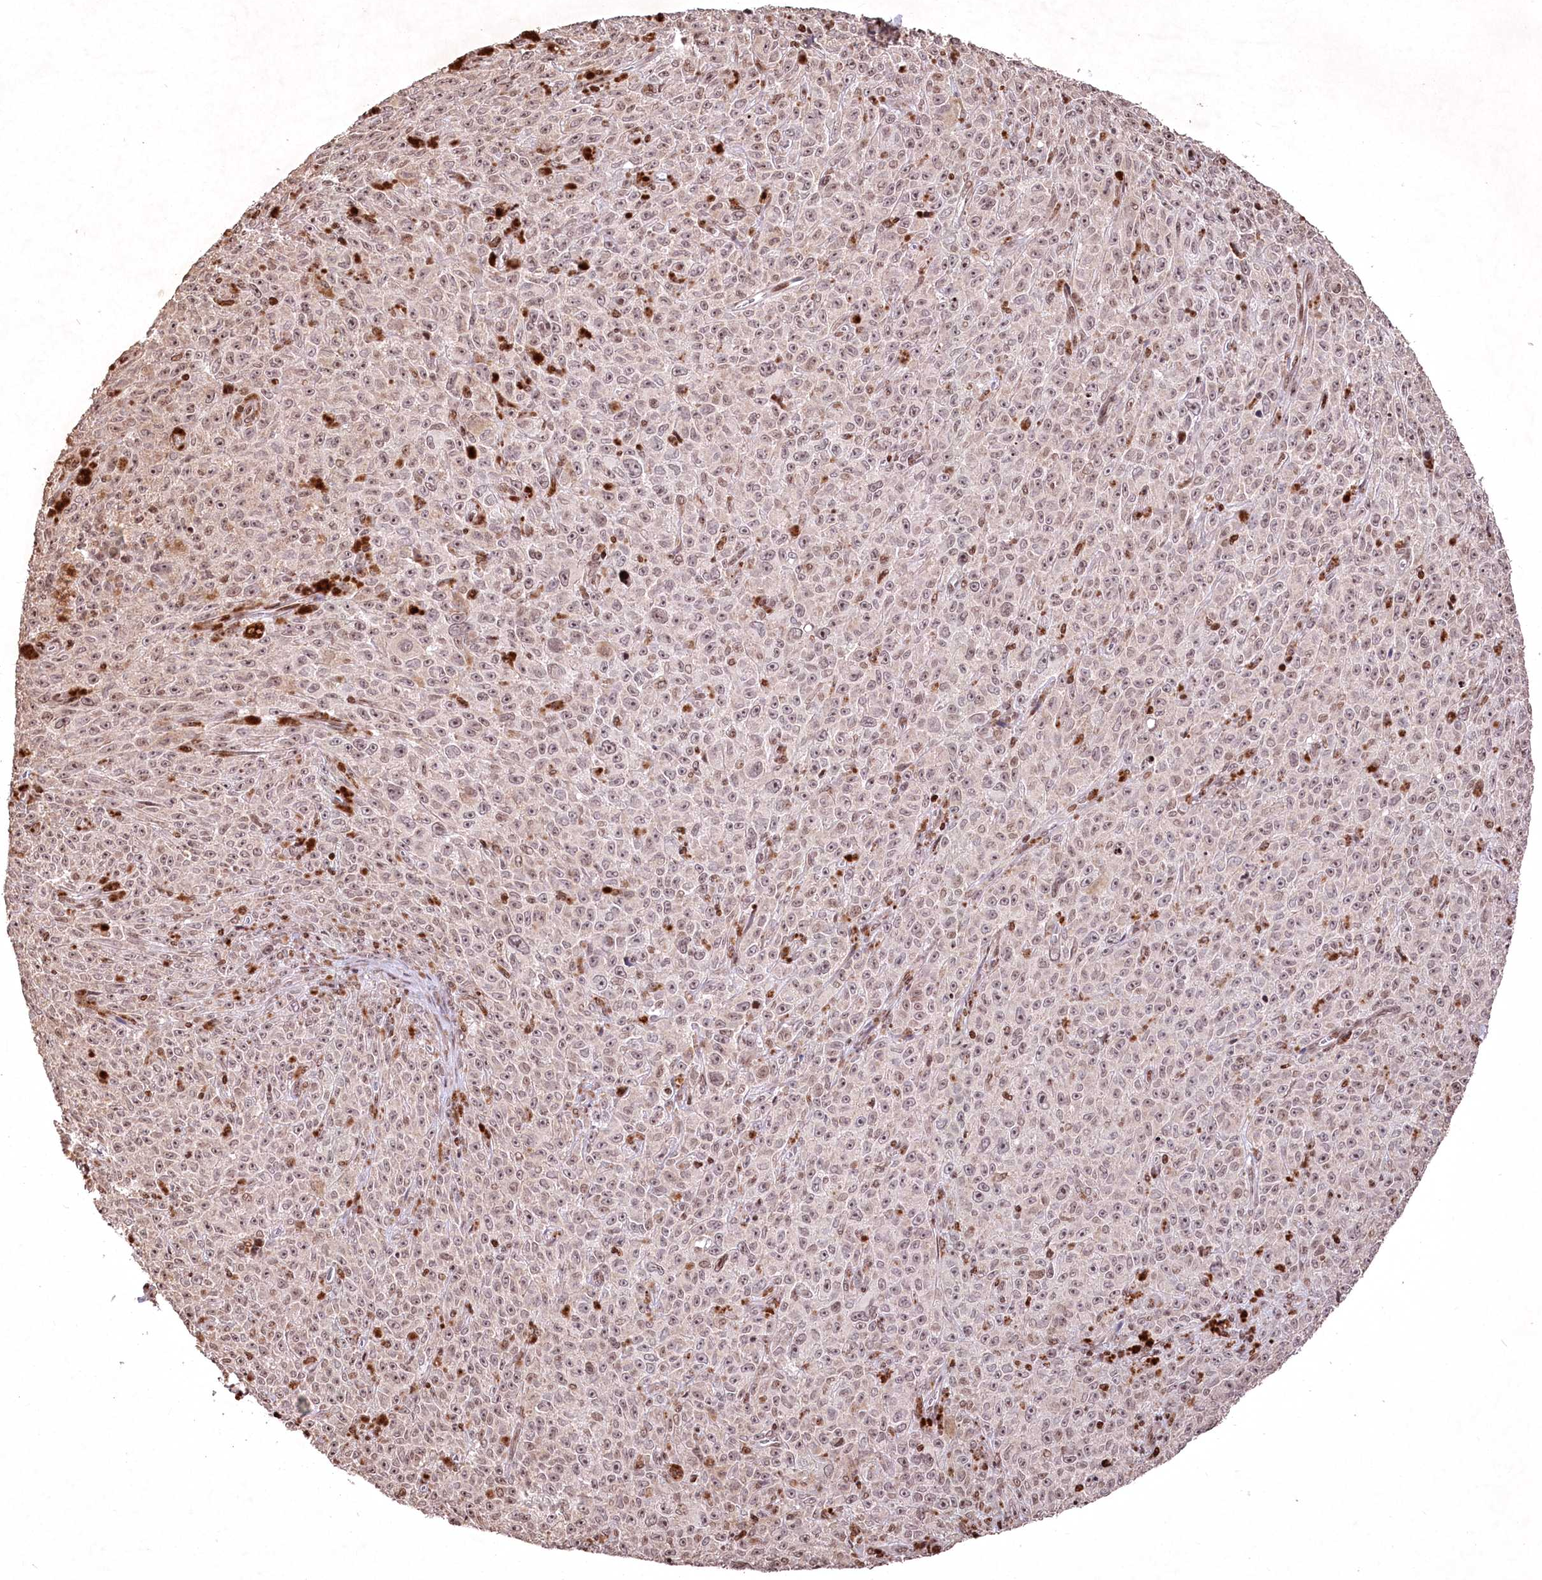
{"staining": {"intensity": "moderate", "quantity": ">75%", "location": "nuclear"}, "tissue": "melanoma", "cell_type": "Tumor cells", "image_type": "cancer", "snomed": [{"axis": "morphology", "description": "Malignant melanoma, NOS"}, {"axis": "topography", "description": "Skin"}], "caption": "Melanoma tissue exhibits moderate nuclear staining in about >75% of tumor cells", "gene": "CCSER2", "patient": {"sex": "female", "age": 82}}